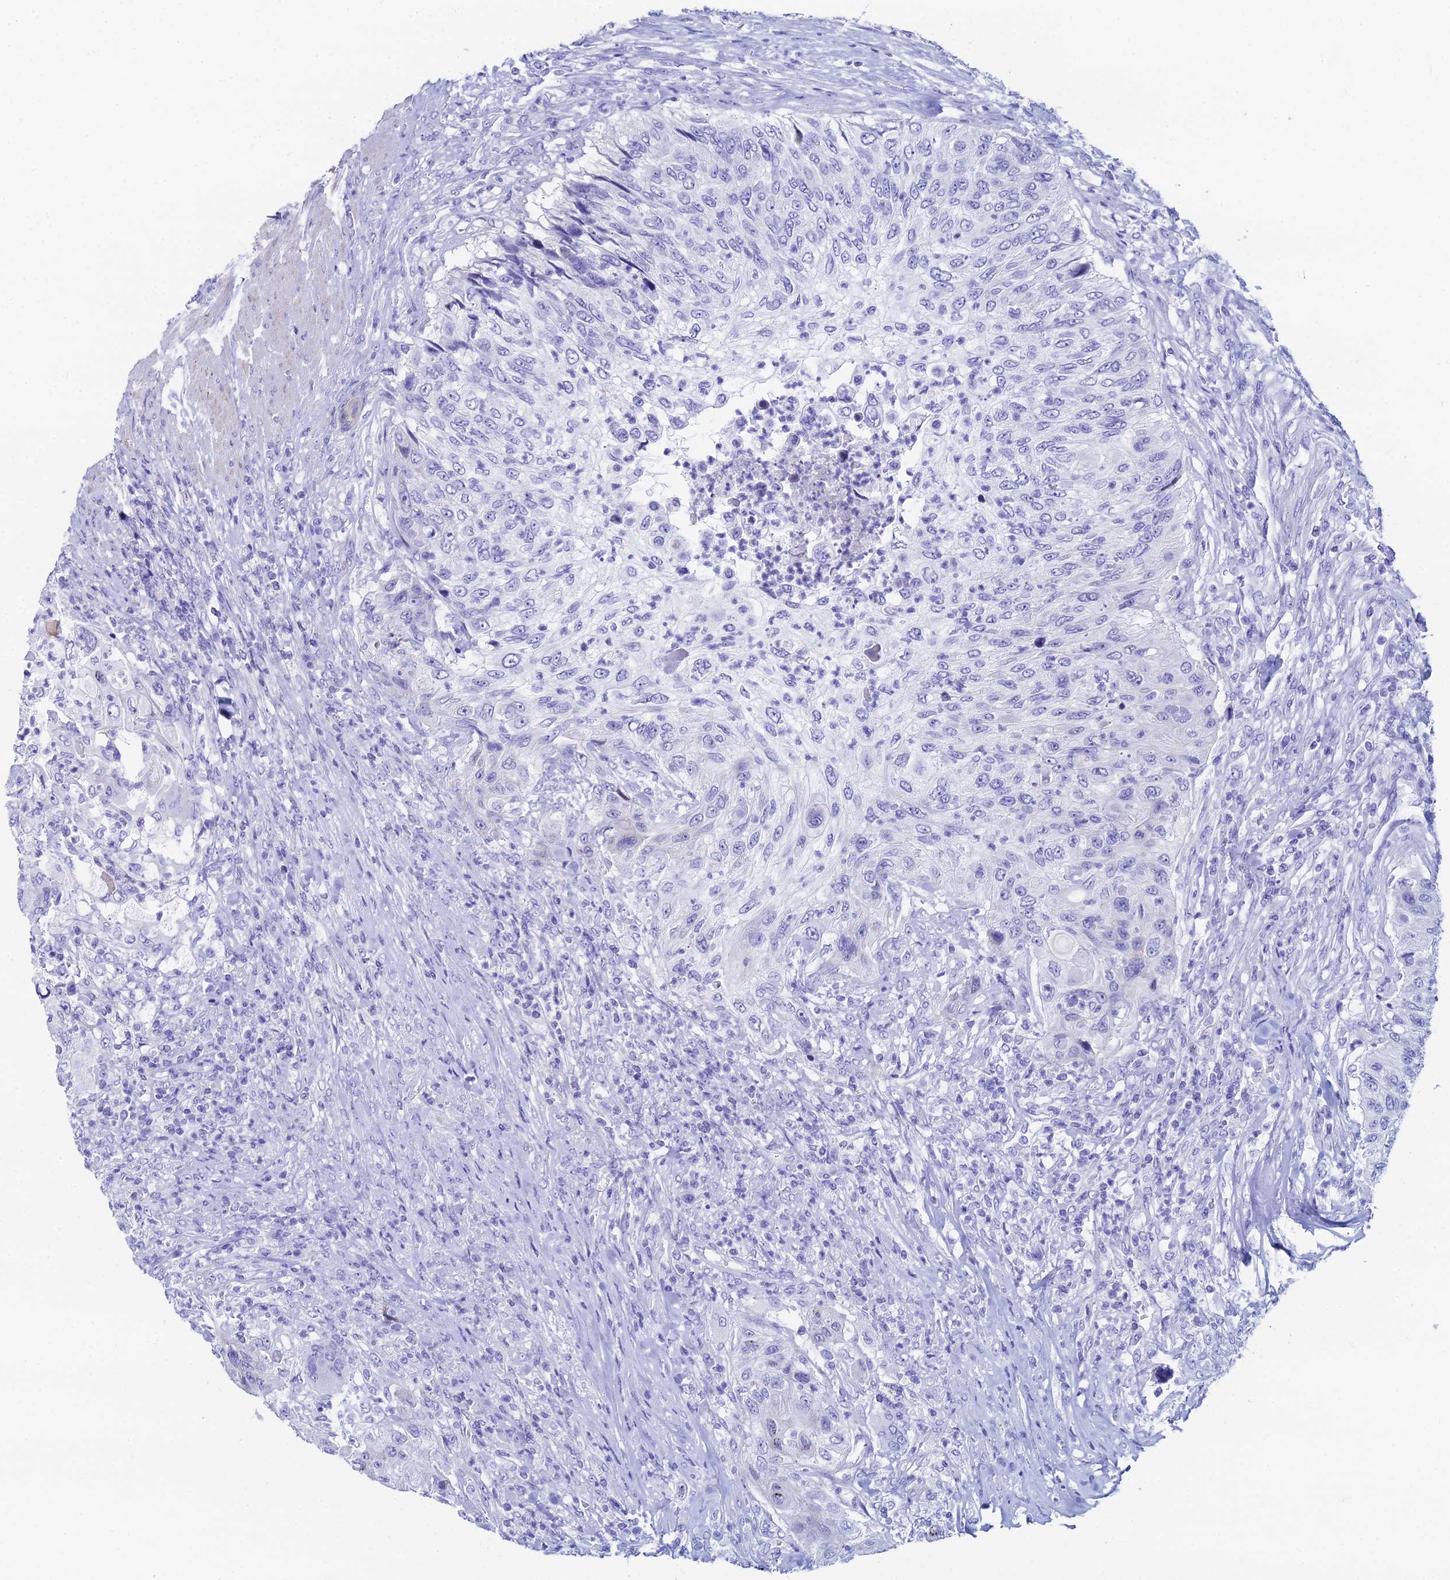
{"staining": {"intensity": "negative", "quantity": "none", "location": "none"}, "tissue": "urothelial cancer", "cell_type": "Tumor cells", "image_type": "cancer", "snomed": [{"axis": "morphology", "description": "Urothelial carcinoma, High grade"}, {"axis": "topography", "description": "Urinary bladder"}], "caption": "DAB (3,3'-diaminobenzidine) immunohistochemical staining of human urothelial cancer exhibits no significant positivity in tumor cells.", "gene": "HSPA1L", "patient": {"sex": "female", "age": 60}}